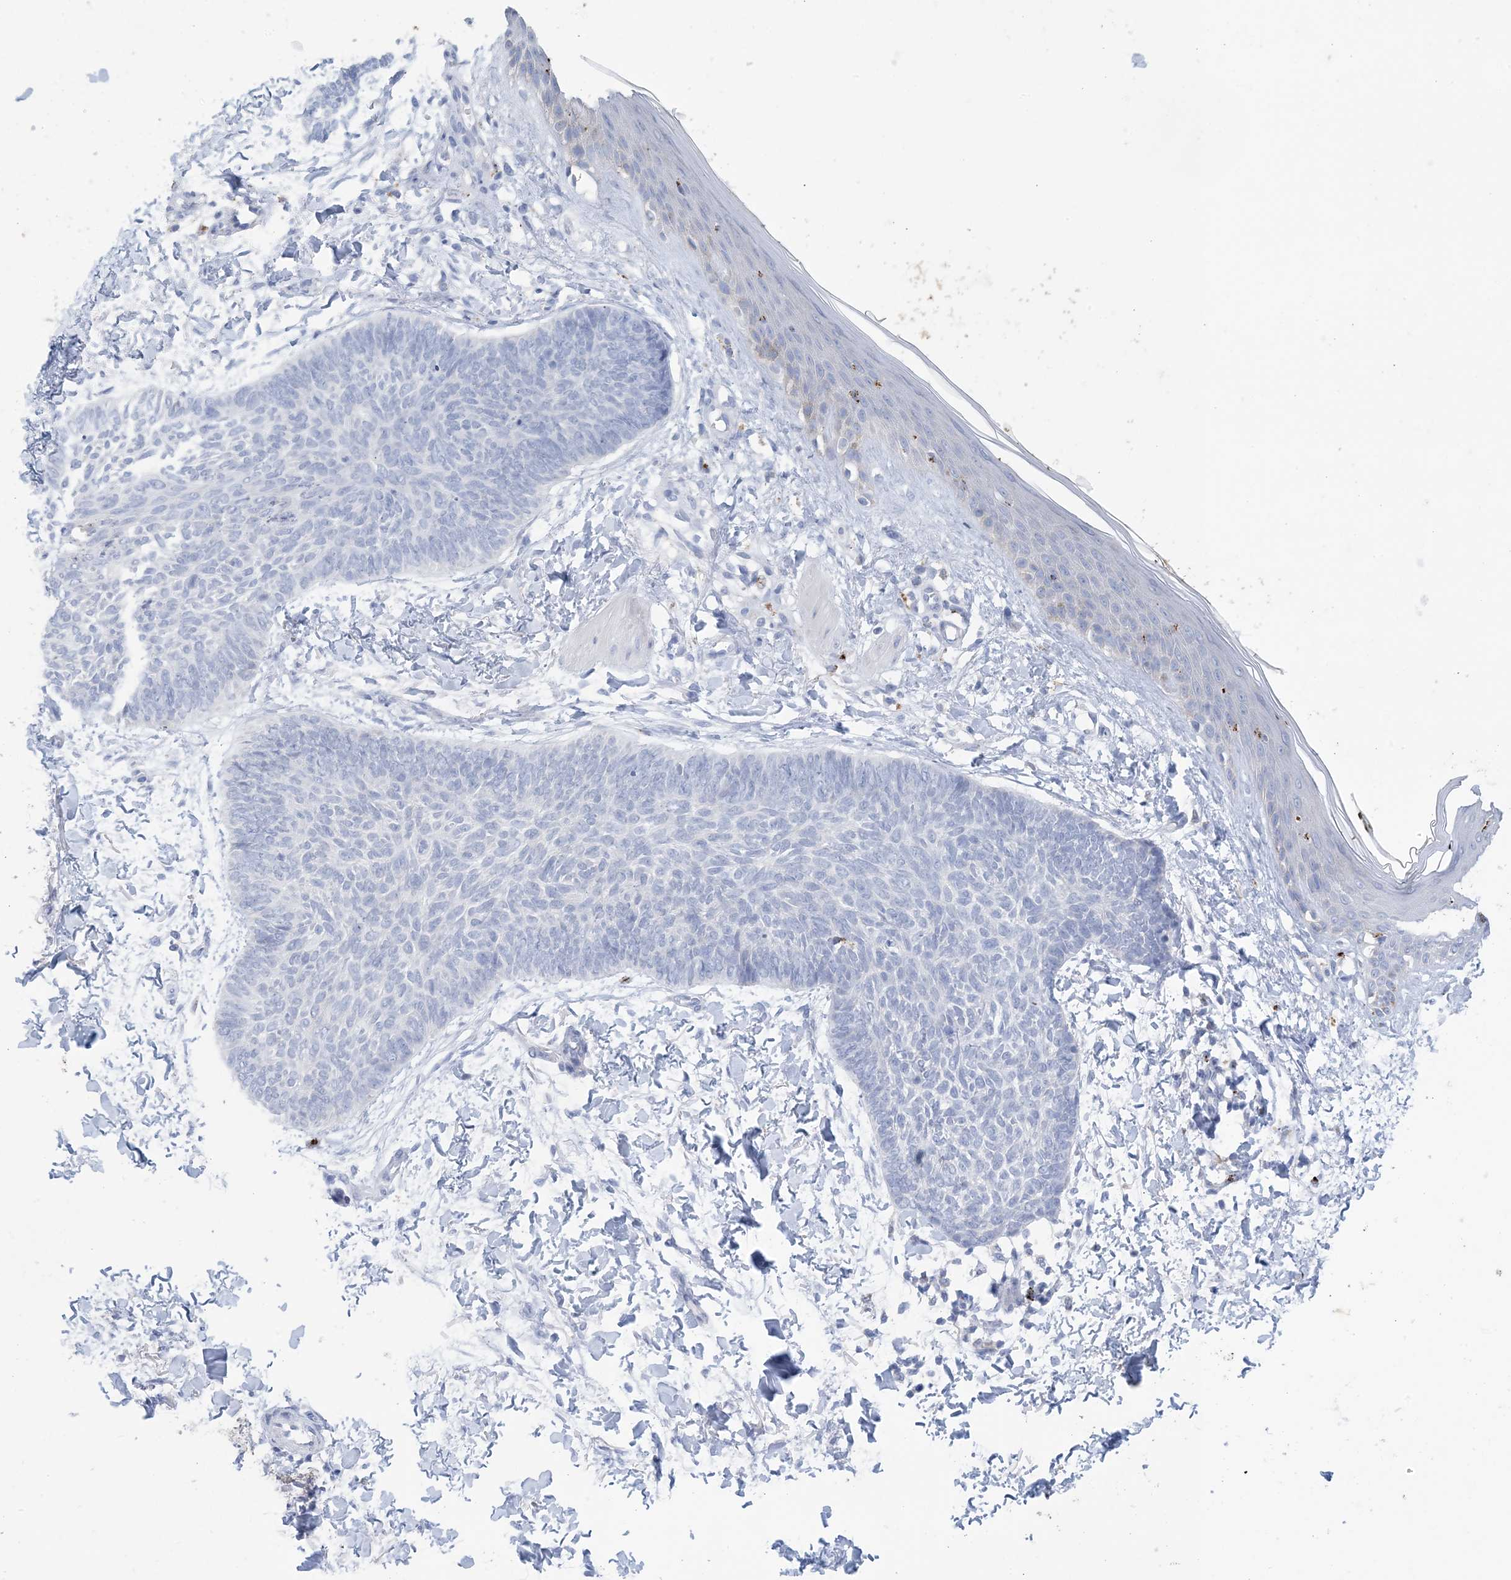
{"staining": {"intensity": "negative", "quantity": "none", "location": "none"}, "tissue": "skin cancer", "cell_type": "Tumor cells", "image_type": "cancer", "snomed": [{"axis": "morphology", "description": "Normal tissue, NOS"}, {"axis": "morphology", "description": "Basal cell carcinoma"}, {"axis": "topography", "description": "Skin"}], "caption": "This is an immunohistochemistry (IHC) micrograph of skin cancer (basal cell carcinoma). There is no staining in tumor cells.", "gene": "GABRG1", "patient": {"sex": "male", "age": 50}}